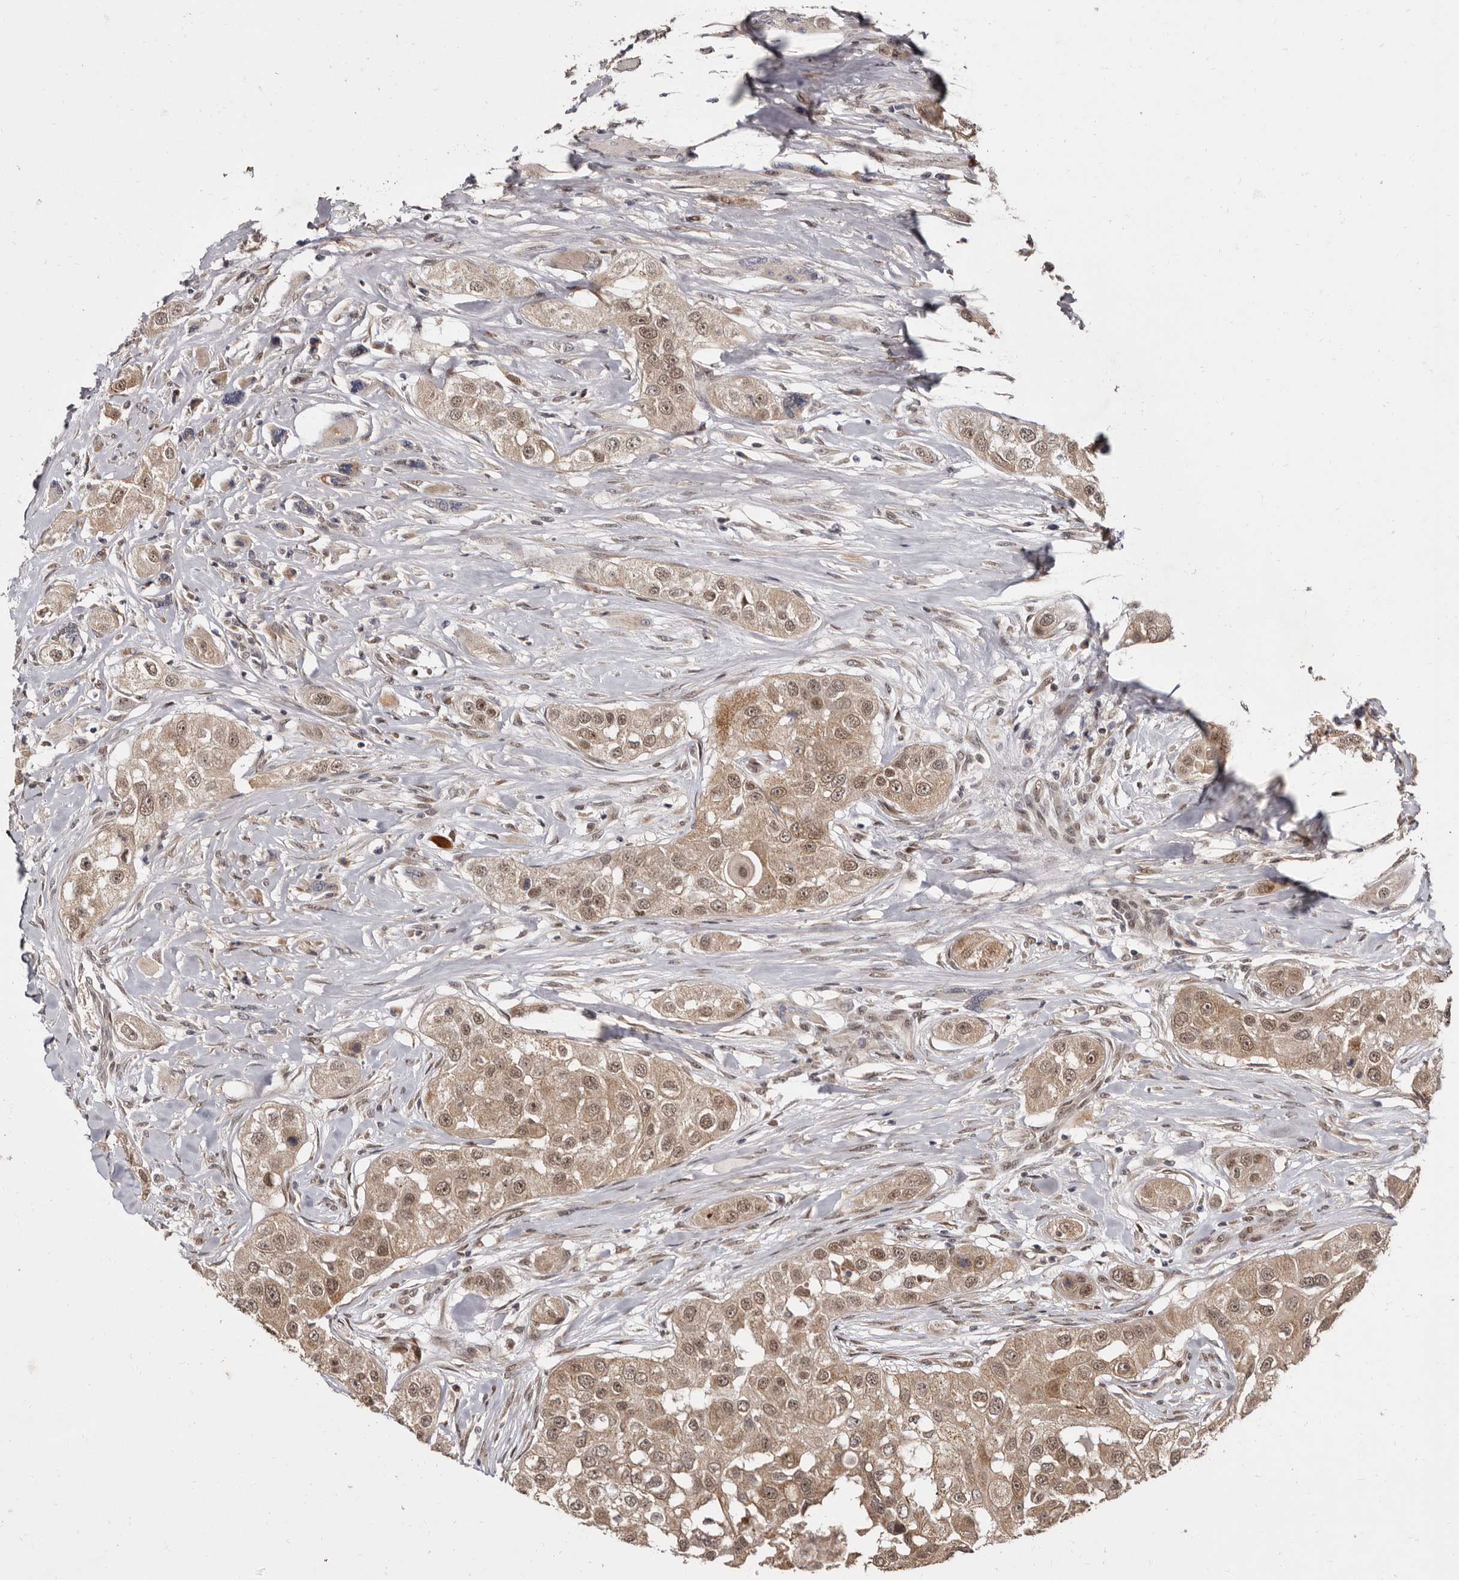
{"staining": {"intensity": "moderate", "quantity": ">75%", "location": "cytoplasmic/membranous,nuclear"}, "tissue": "head and neck cancer", "cell_type": "Tumor cells", "image_type": "cancer", "snomed": [{"axis": "morphology", "description": "Normal tissue, NOS"}, {"axis": "morphology", "description": "Squamous cell carcinoma, NOS"}, {"axis": "topography", "description": "Skeletal muscle"}, {"axis": "topography", "description": "Head-Neck"}], "caption": "Head and neck cancer (squamous cell carcinoma) stained with IHC displays moderate cytoplasmic/membranous and nuclear positivity in approximately >75% of tumor cells. (Stains: DAB (3,3'-diaminobenzidine) in brown, nuclei in blue, Microscopy: brightfield microscopy at high magnification).", "gene": "ZNF326", "patient": {"sex": "male", "age": 51}}